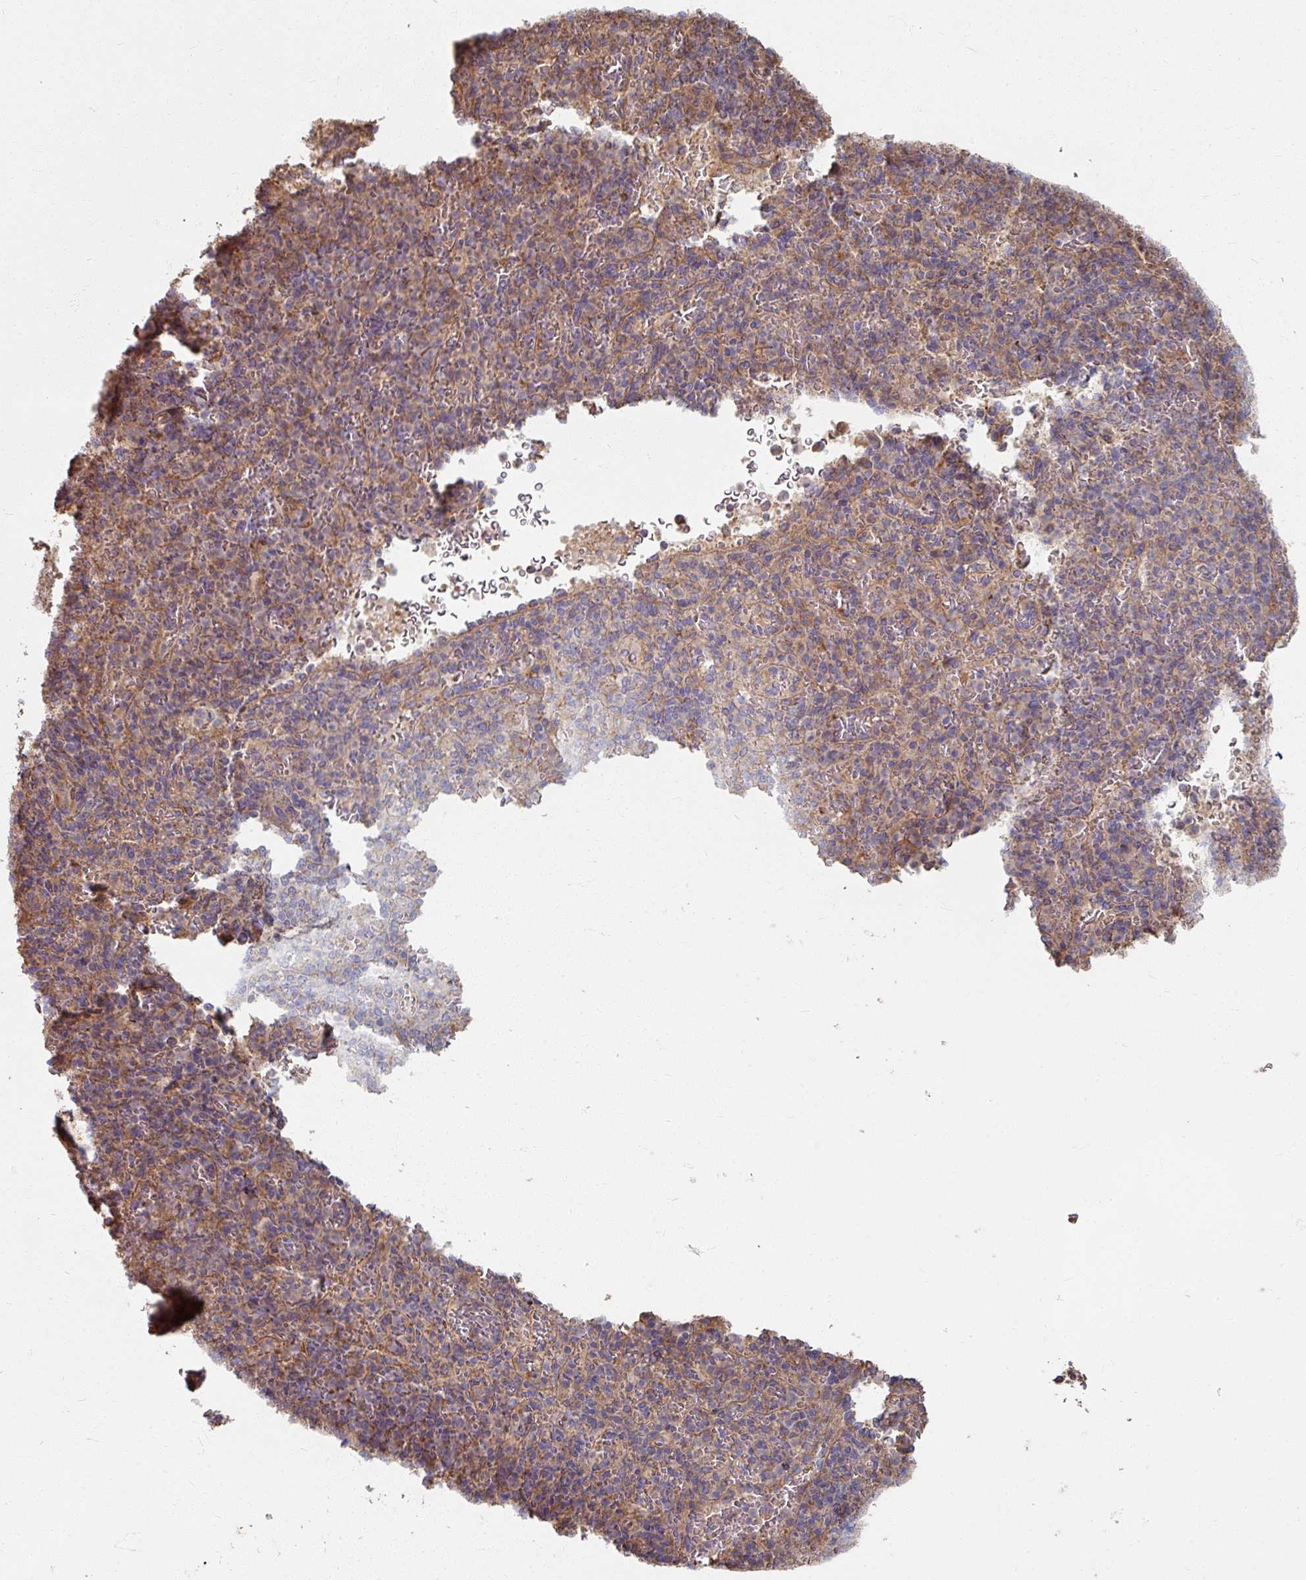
{"staining": {"intensity": "weak", "quantity": "25%-75%", "location": "cytoplasmic/membranous"}, "tissue": "spleen", "cell_type": "Cells in red pulp", "image_type": "normal", "snomed": [{"axis": "morphology", "description": "Normal tissue, NOS"}, {"axis": "topography", "description": "Spleen"}], "caption": "Weak cytoplasmic/membranous positivity is present in about 25%-75% of cells in red pulp in benign spleen.", "gene": "CCDC68", "patient": {"sex": "female", "age": 74}}